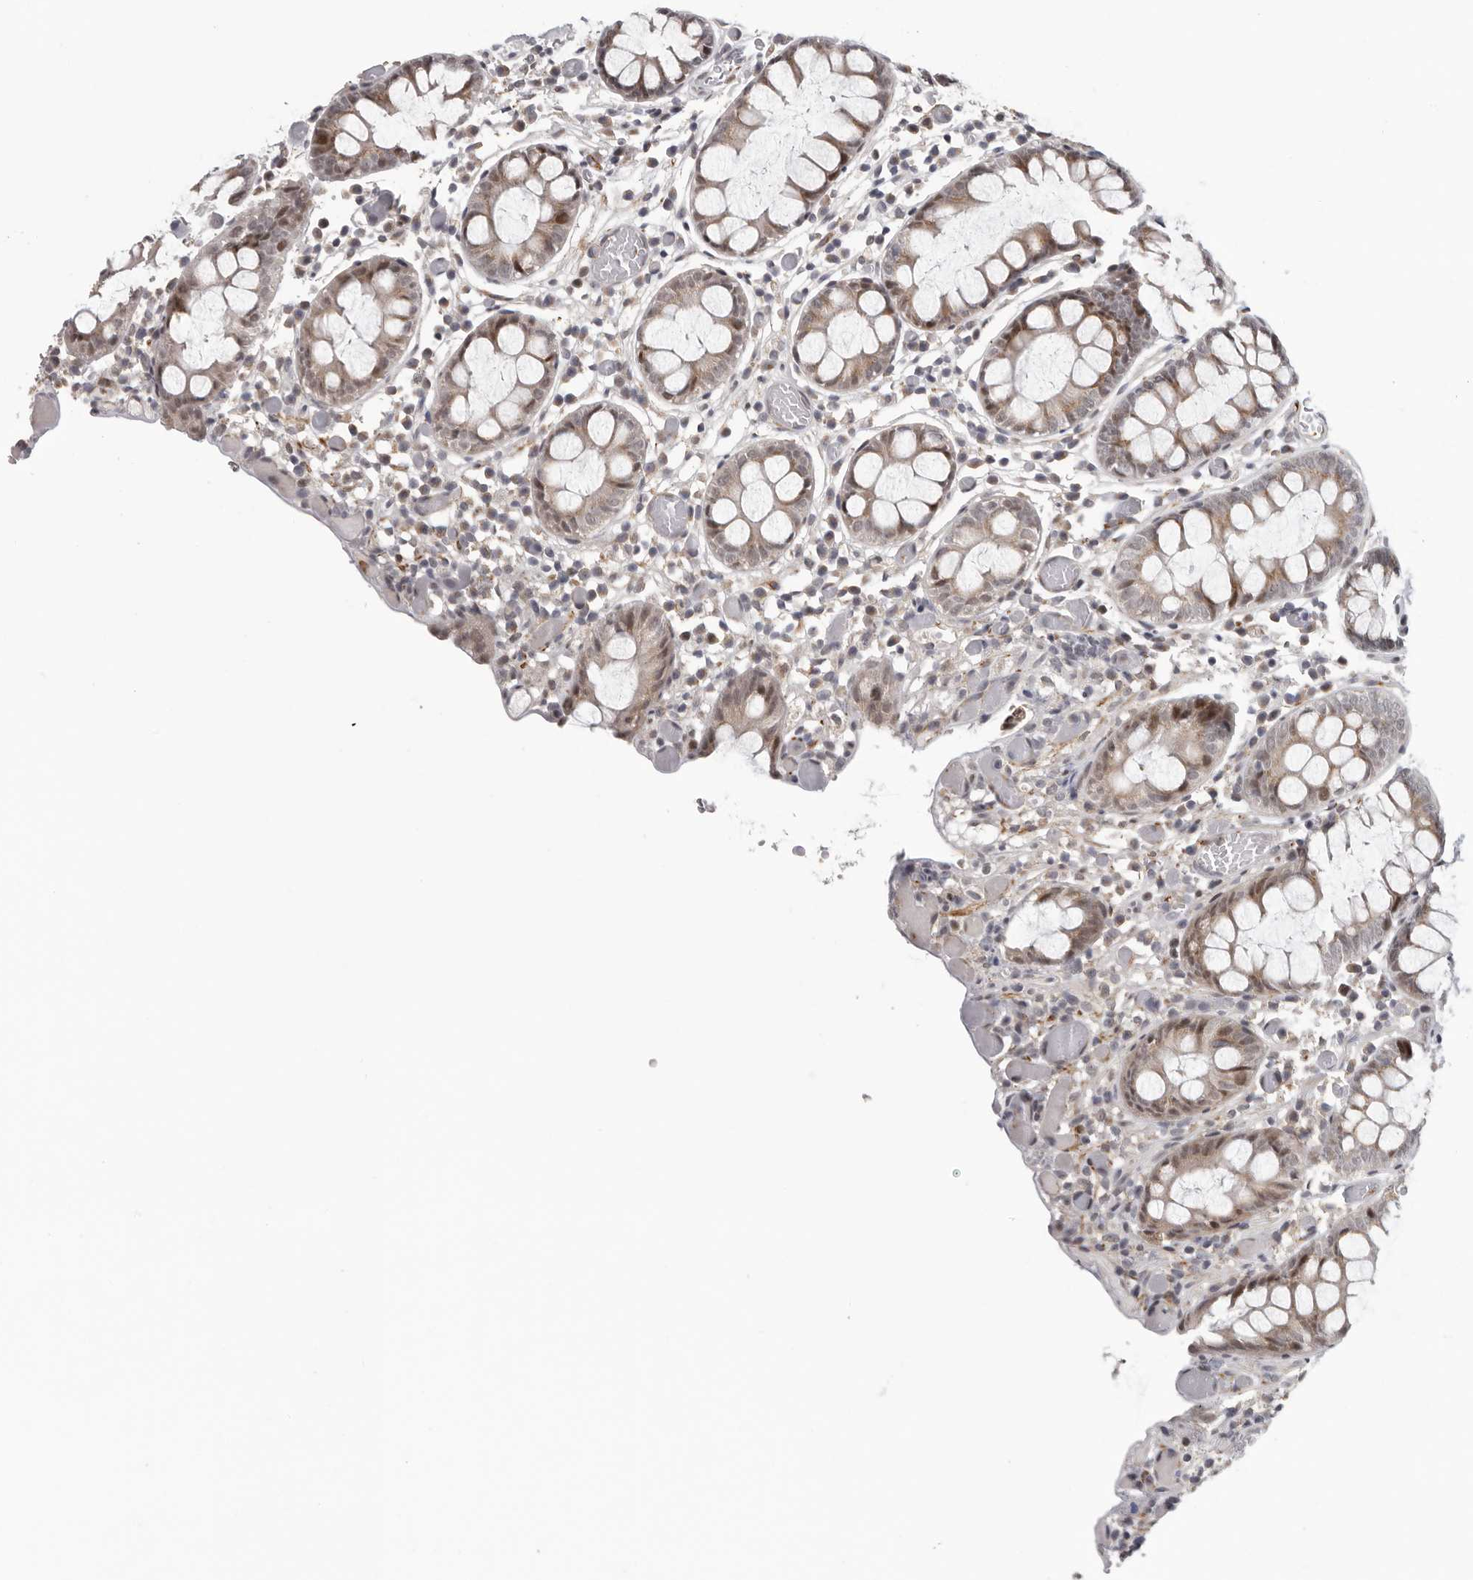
{"staining": {"intensity": "moderate", "quantity": ">75%", "location": "cytoplasmic/membranous"}, "tissue": "colon", "cell_type": "Endothelial cells", "image_type": "normal", "snomed": [{"axis": "morphology", "description": "Normal tissue, NOS"}, {"axis": "topography", "description": "Colon"}], "caption": "Brown immunohistochemical staining in normal colon reveals moderate cytoplasmic/membranous expression in about >75% of endothelial cells.", "gene": "RALGPS2", "patient": {"sex": "male", "age": 14}}